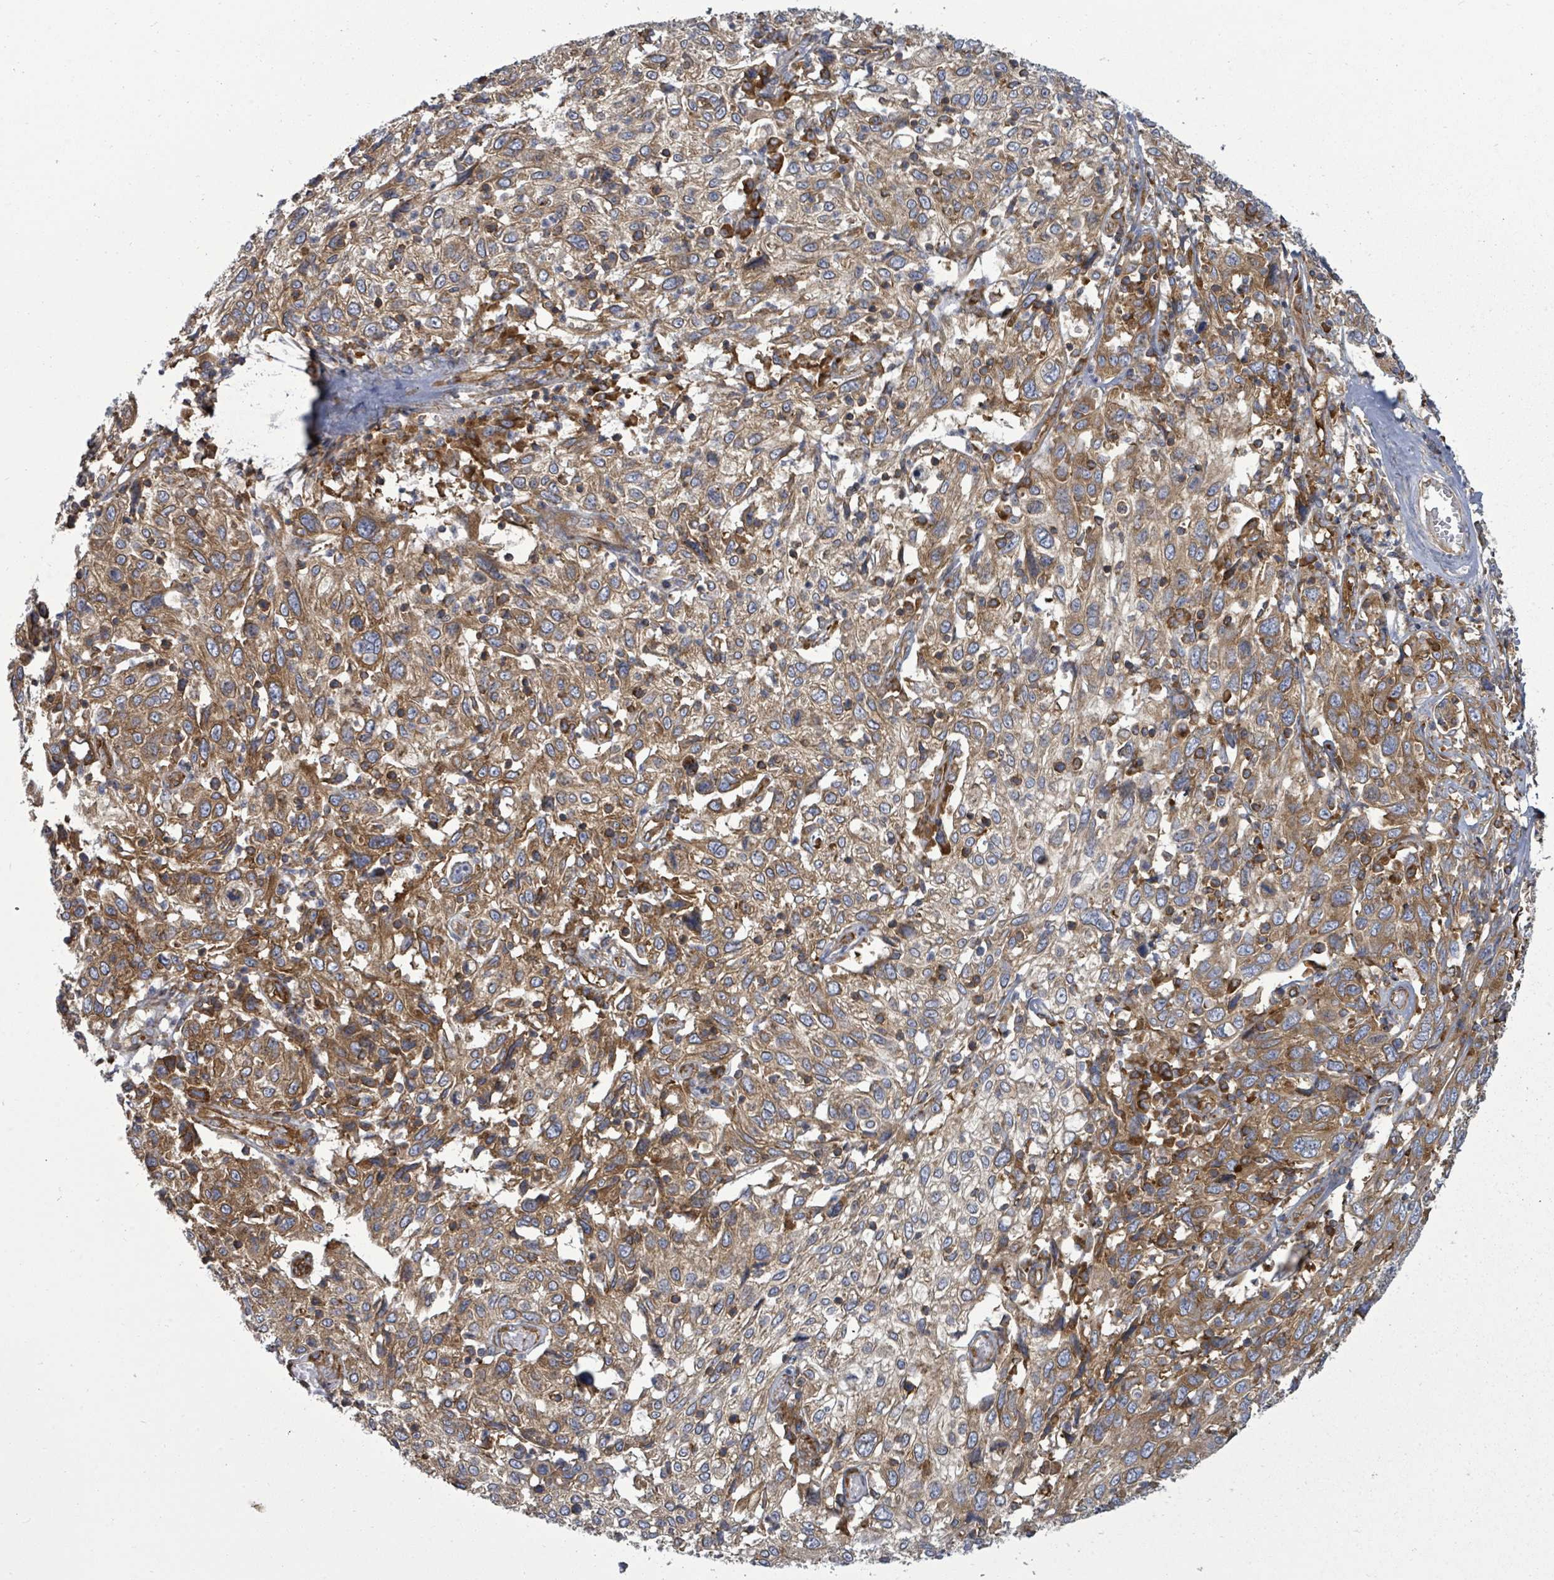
{"staining": {"intensity": "moderate", "quantity": ">75%", "location": "cytoplasmic/membranous"}, "tissue": "cervical cancer", "cell_type": "Tumor cells", "image_type": "cancer", "snomed": [{"axis": "morphology", "description": "Squamous cell carcinoma, NOS"}, {"axis": "topography", "description": "Cervix"}], "caption": "Cervical squamous cell carcinoma stained for a protein (brown) shows moderate cytoplasmic/membranous positive staining in approximately >75% of tumor cells.", "gene": "EIF3C", "patient": {"sex": "female", "age": 46}}